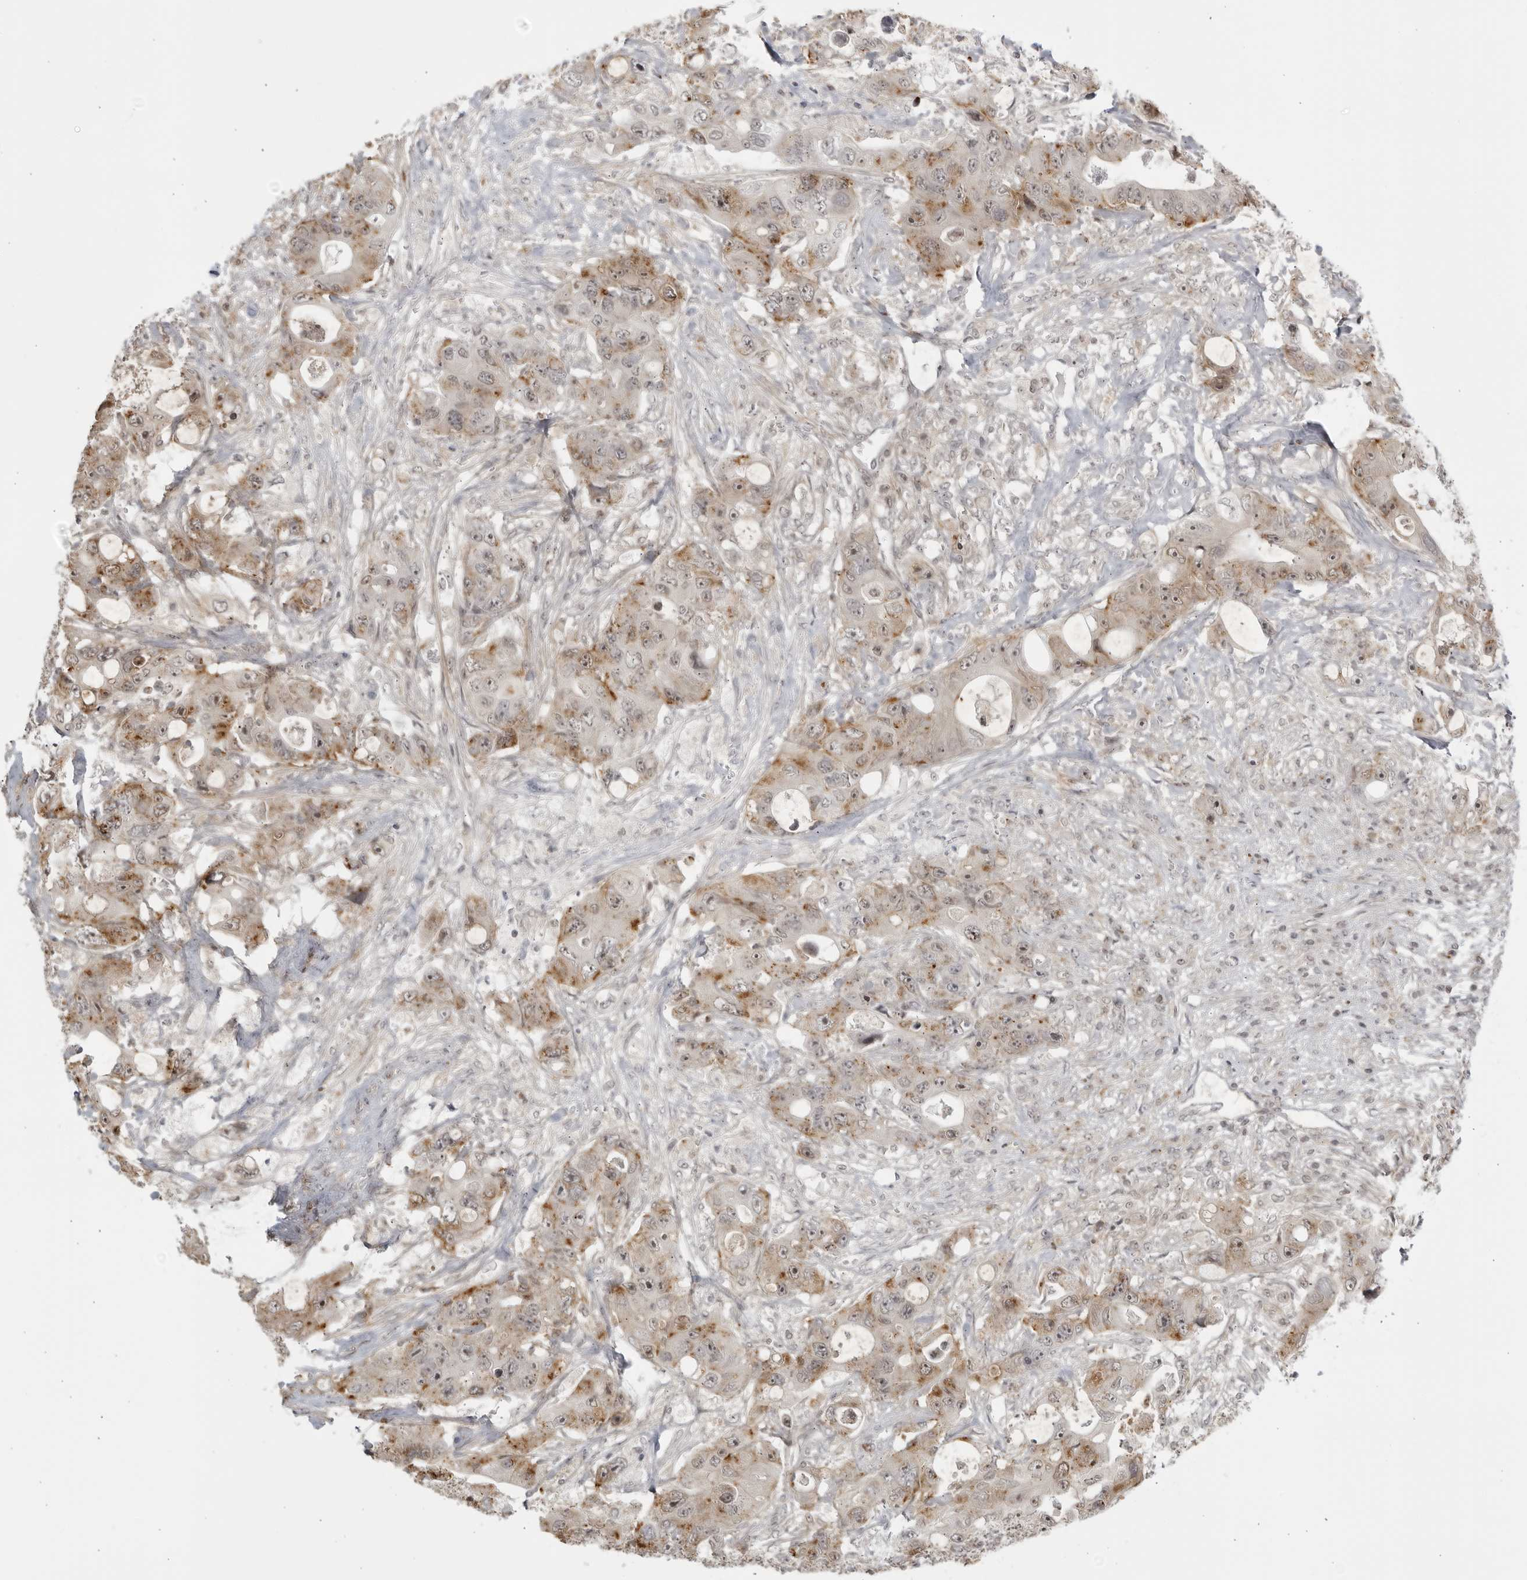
{"staining": {"intensity": "moderate", "quantity": "<25%", "location": "cytoplasmic/membranous"}, "tissue": "colorectal cancer", "cell_type": "Tumor cells", "image_type": "cancer", "snomed": [{"axis": "morphology", "description": "Adenocarcinoma, NOS"}, {"axis": "topography", "description": "Colon"}], "caption": "The immunohistochemical stain shows moderate cytoplasmic/membranous expression in tumor cells of adenocarcinoma (colorectal) tissue.", "gene": "TCF21", "patient": {"sex": "female", "age": 46}}